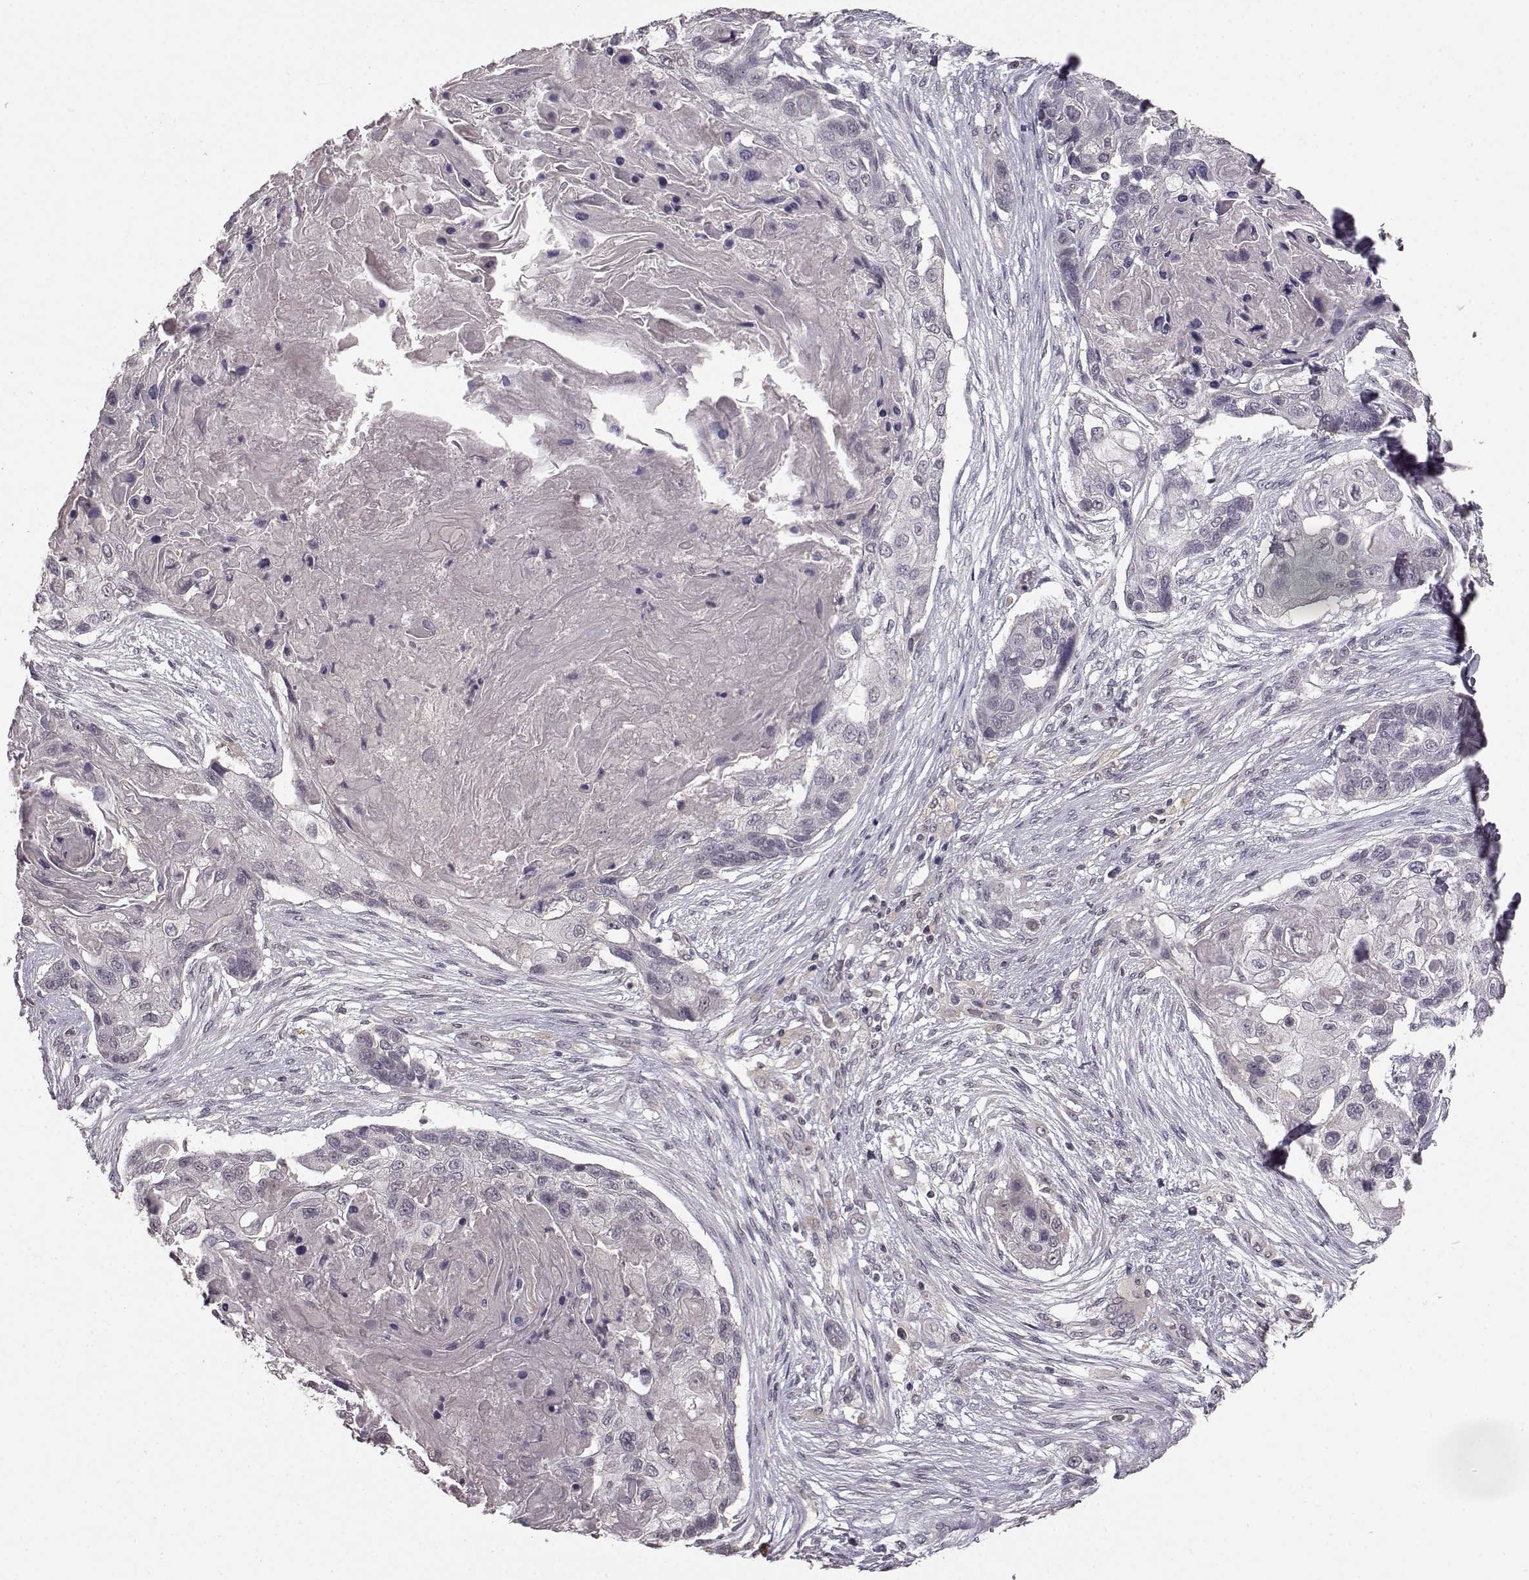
{"staining": {"intensity": "negative", "quantity": "none", "location": "none"}, "tissue": "lung cancer", "cell_type": "Tumor cells", "image_type": "cancer", "snomed": [{"axis": "morphology", "description": "Squamous cell carcinoma, NOS"}, {"axis": "topography", "description": "Lung"}], "caption": "Lung cancer was stained to show a protein in brown. There is no significant positivity in tumor cells.", "gene": "NTRK2", "patient": {"sex": "male", "age": 69}}